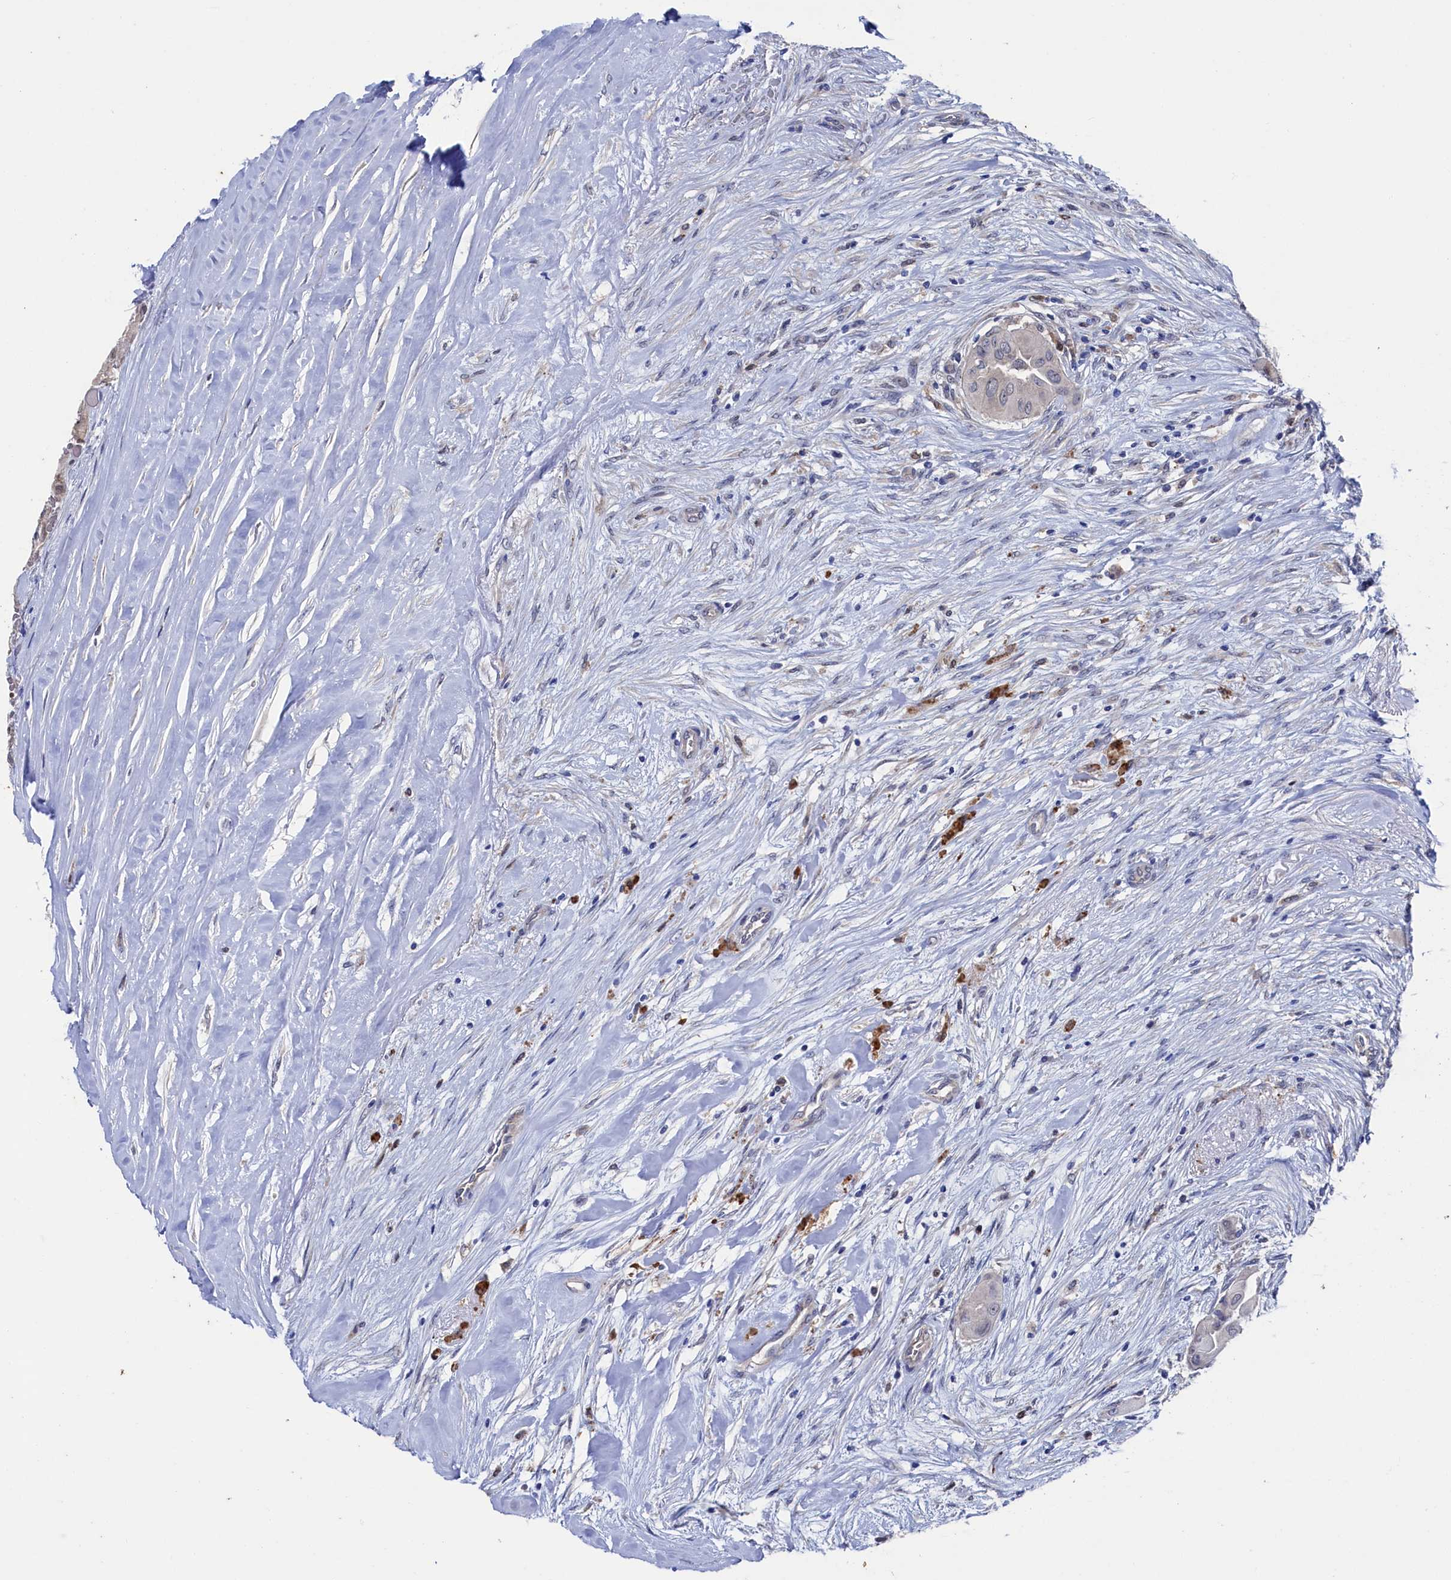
{"staining": {"intensity": "weak", "quantity": "25%-75%", "location": "nuclear"}, "tissue": "thyroid cancer", "cell_type": "Tumor cells", "image_type": "cancer", "snomed": [{"axis": "morphology", "description": "Papillary adenocarcinoma, NOS"}, {"axis": "topography", "description": "Thyroid gland"}], "caption": "Protein analysis of thyroid cancer tissue reveals weak nuclear expression in about 25%-75% of tumor cells.", "gene": "RNH1", "patient": {"sex": "female", "age": 59}}